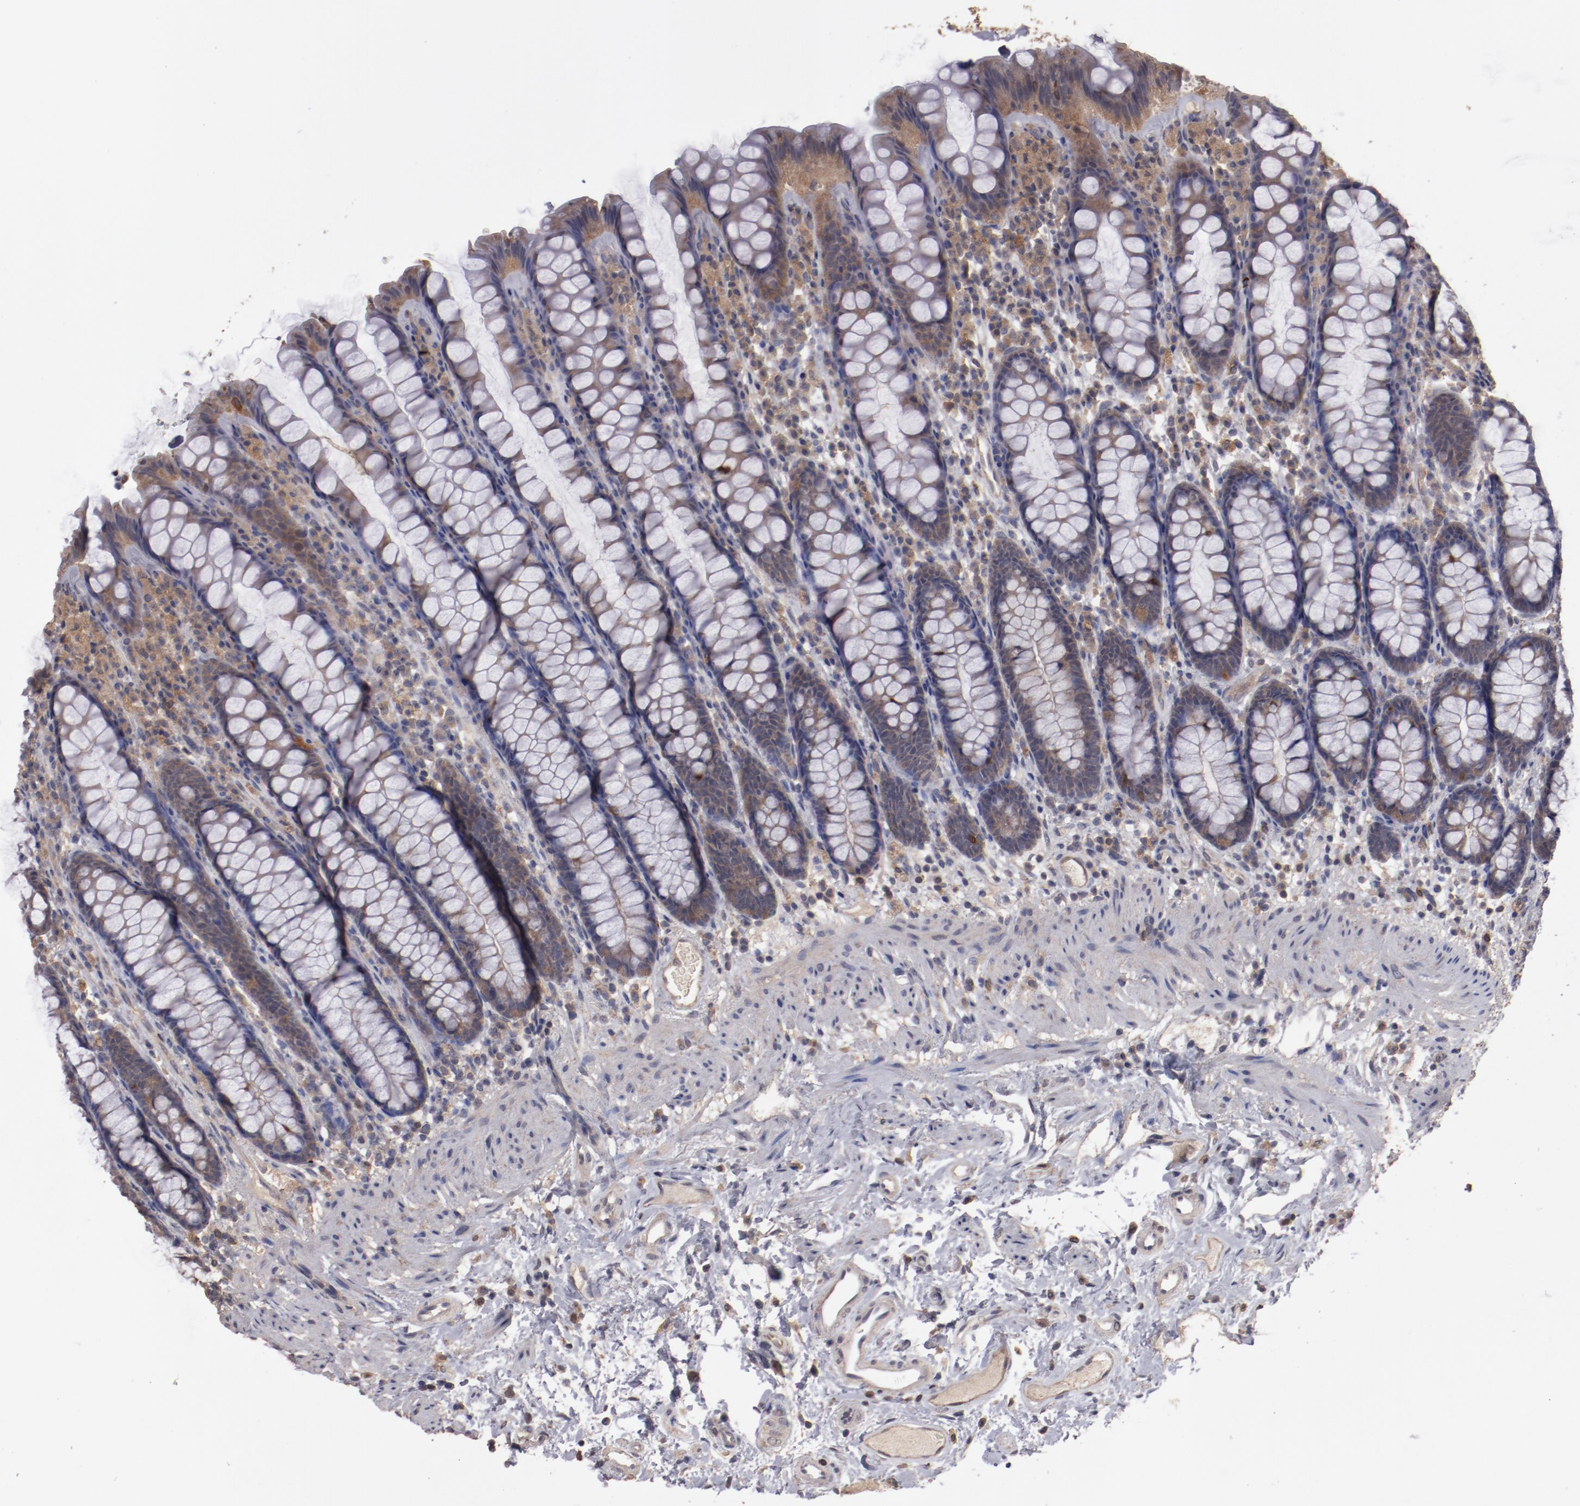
{"staining": {"intensity": "weak", "quantity": ">75%", "location": "cytoplasmic/membranous"}, "tissue": "rectum", "cell_type": "Glandular cells", "image_type": "normal", "snomed": [{"axis": "morphology", "description": "Normal tissue, NOS"}, {"axis": "topography", "description": "Rectum"}], "caption": "Weak cytoplasmic/membranous expression for a protein is present in about >75% of glandular cells of unremarkable rectum using IHC.", "gene": "LRRC75B", "patient": {"sex": "male", "age": 92}}